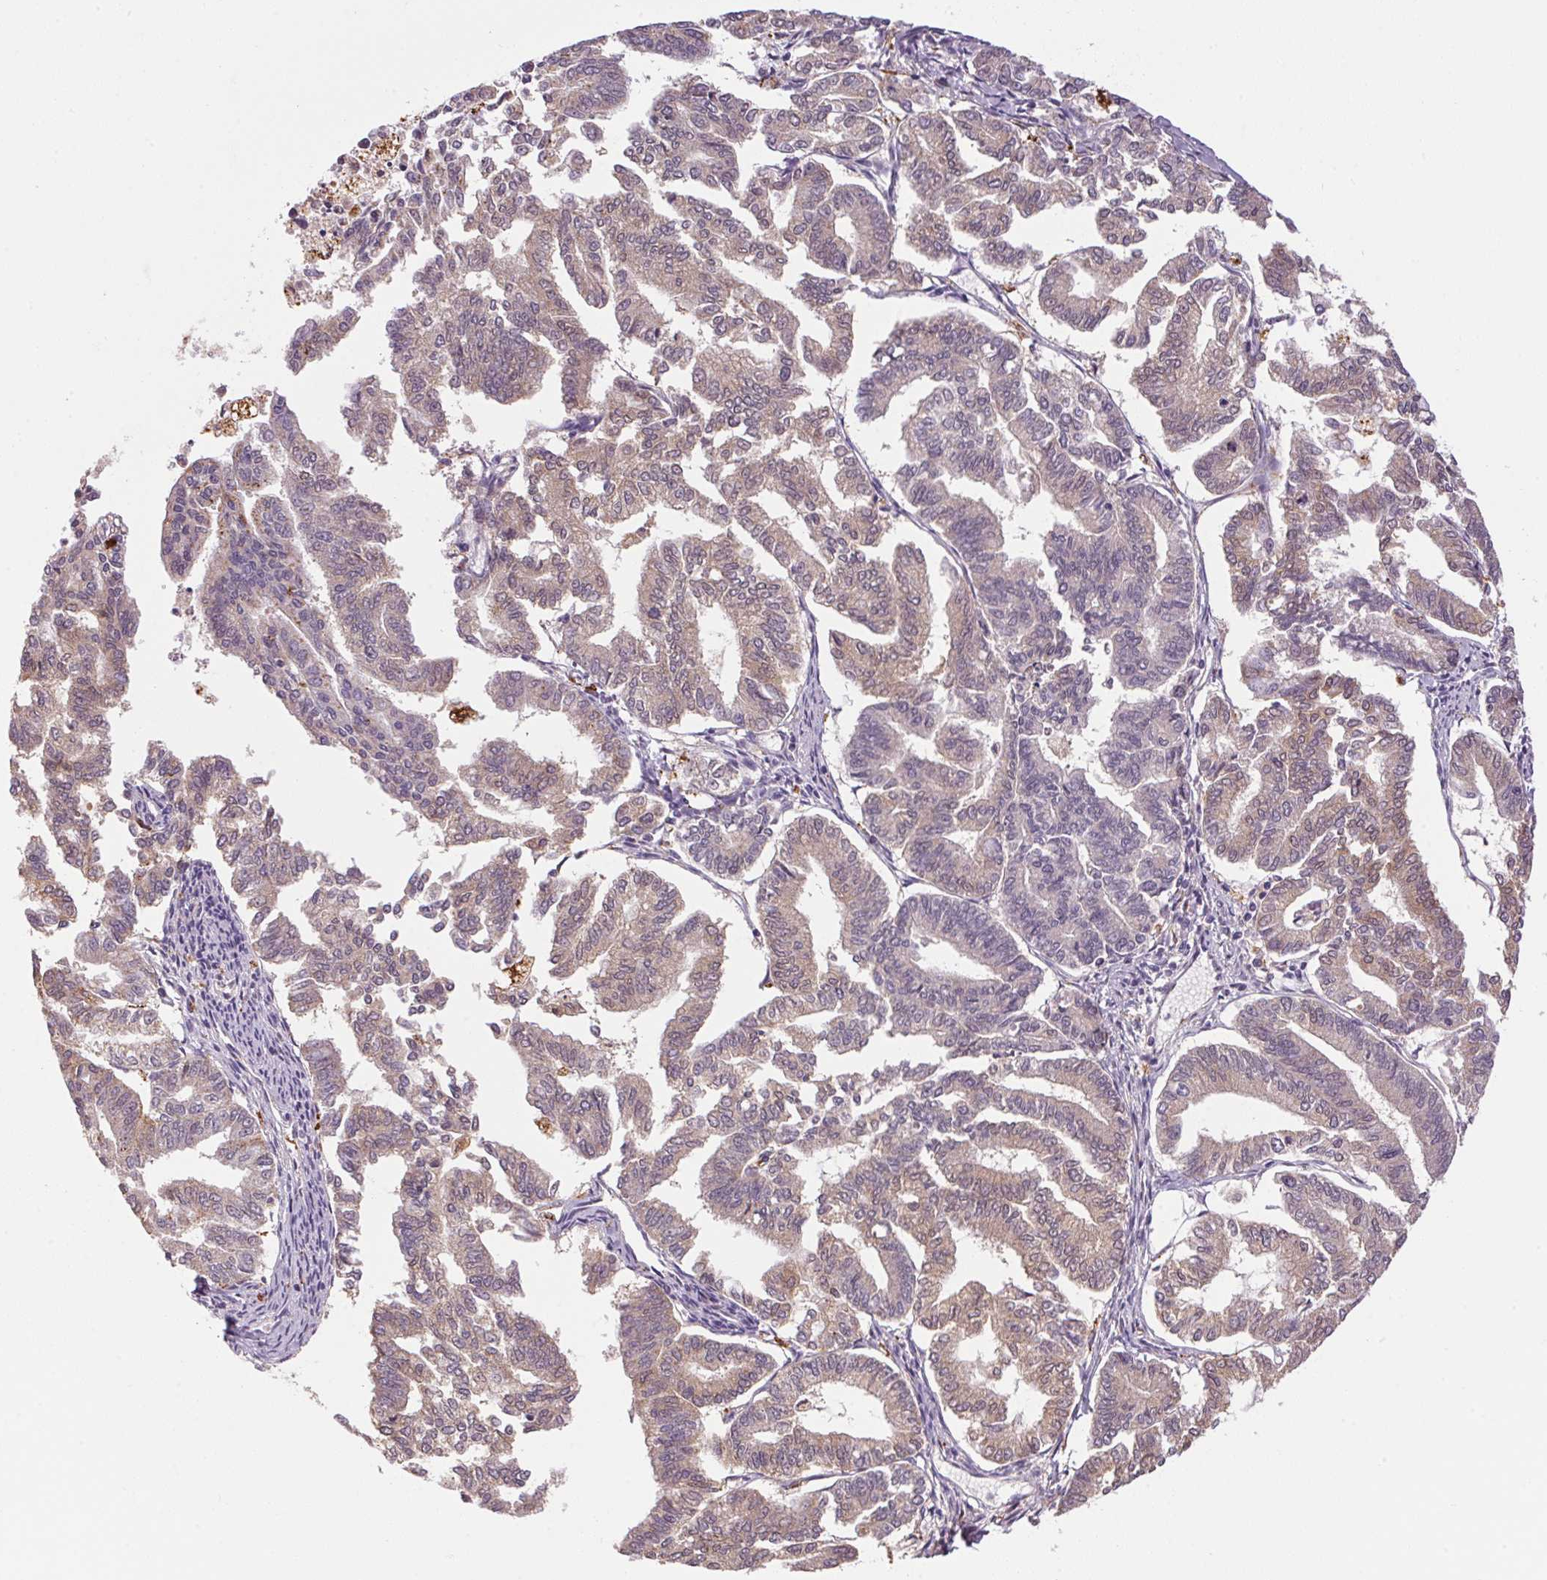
{"staining": {"intensity": "weak", "quantity": ">75%", "location": "cytoplasmic/membranous"}, "tissue": "endometrial cancer", "cell_type": "Tumor cells", "image_type": "cancer", "snomed": [{"axis": "morphology", "description": "Adenocarcinoma, NOS"}, {"axis": "topography", "description": "Endometrium"}], "caption": "DAB (3,3'-diaminobenzidine) immunohistochemical staining of human endometrial adenocarcinoma demonstrates weak cytoplasmic/membranous protein staining in about >75% of tumor cells.", "gene": "ADH5", "patient": {"sex": "female", "age": 79}}